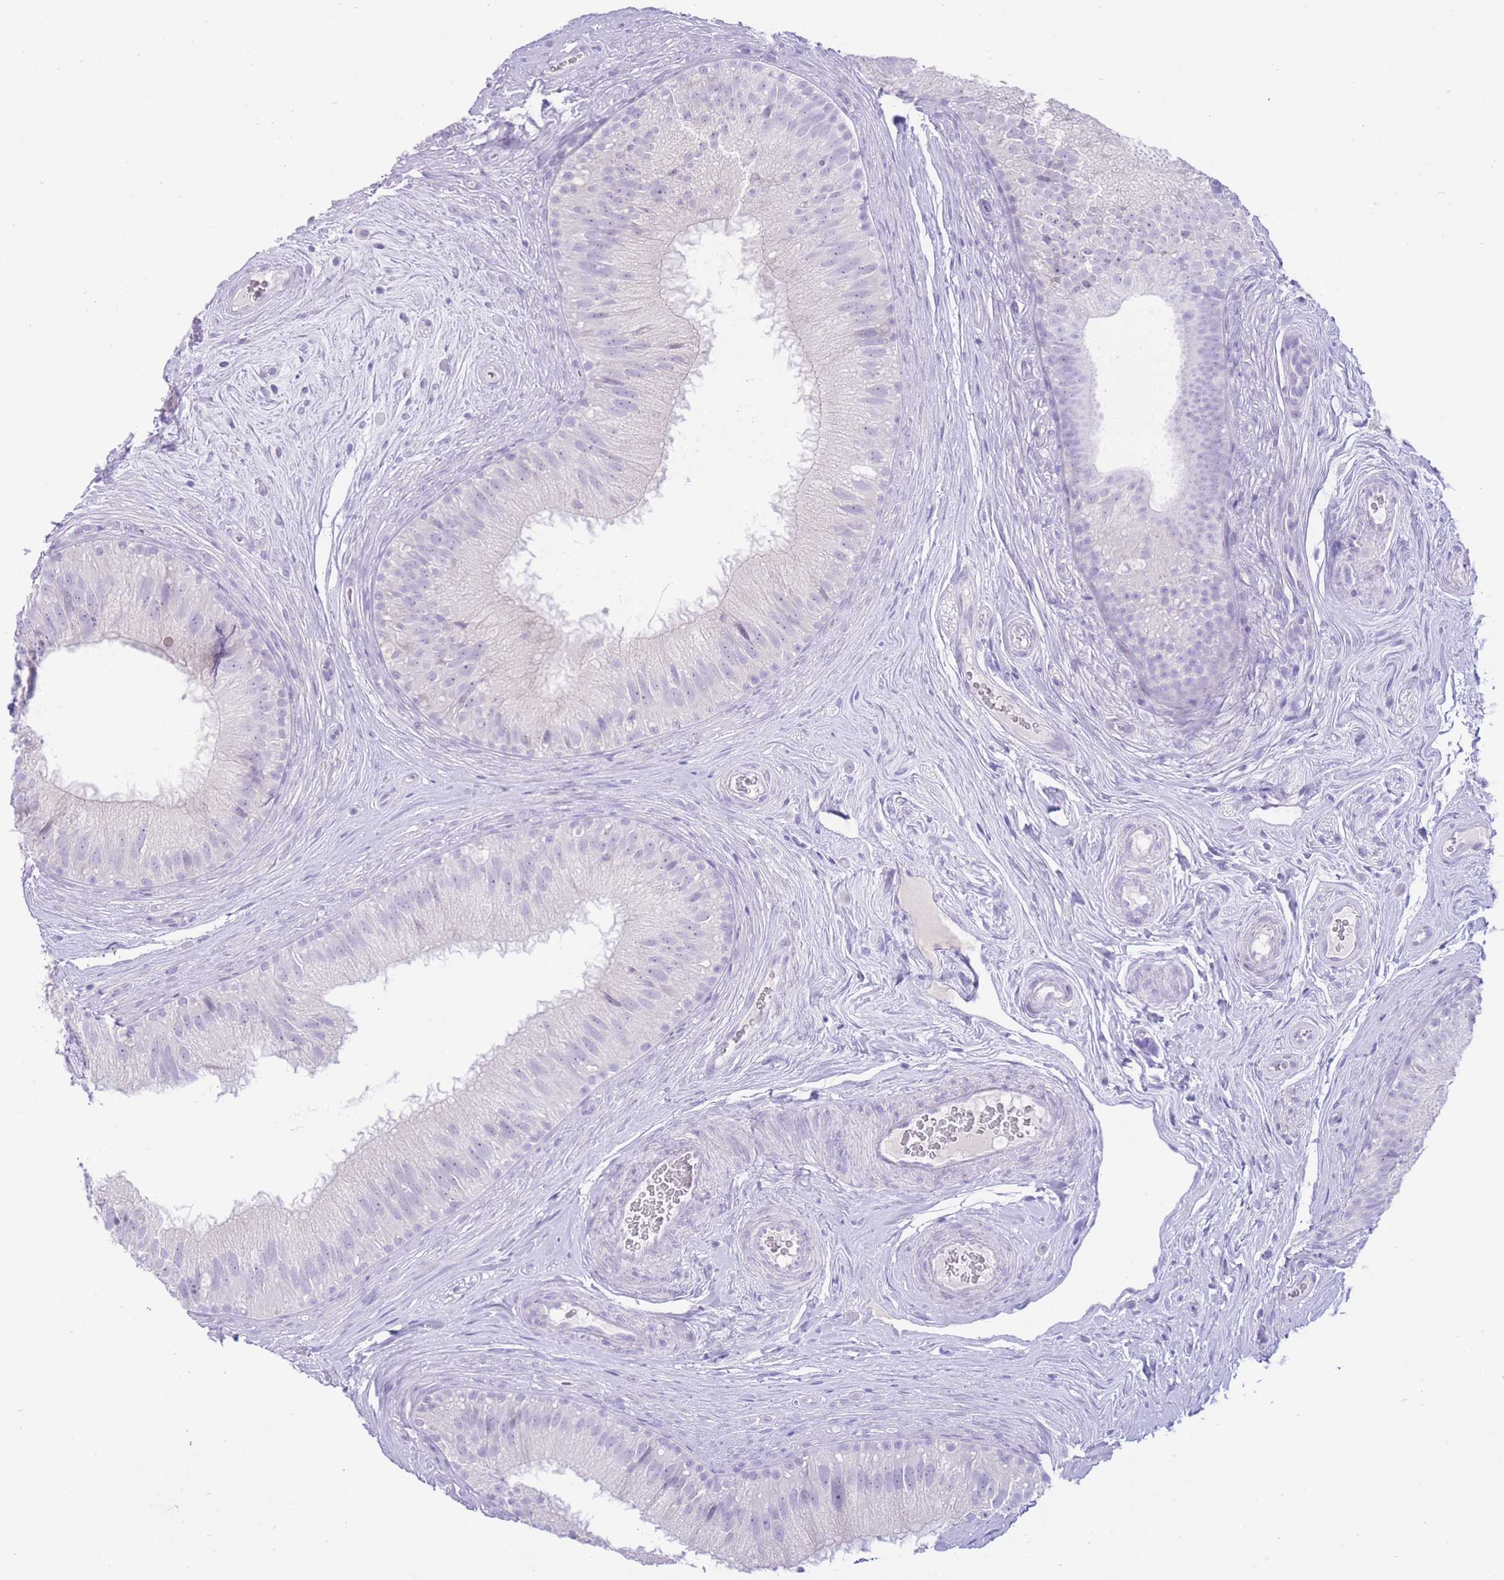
{"staining": {"intensity": "negative", "quantity": "none", "location": "none"}, "tissue": "epididymis", "cell_type": "Glandular cells", "image_type": "normal", "snomed": [{"axis": "morphology", "description": "Normal tissue, NOS"}, {"axis": "topography", "description": "Epididymis"}], "caption": "Immunohistochemical staining of benign human epididymis reveals no significant positivity in glandular cells. The staining was performed using DAB (3,3'-diaminobenzidine) to visualize the protein expression in brown, while the nuclei were stained in blue with hematoxylin (Magnification: 20x).", "gene": "ZNF212", "patient": {"sex": "male", "age": 34}}